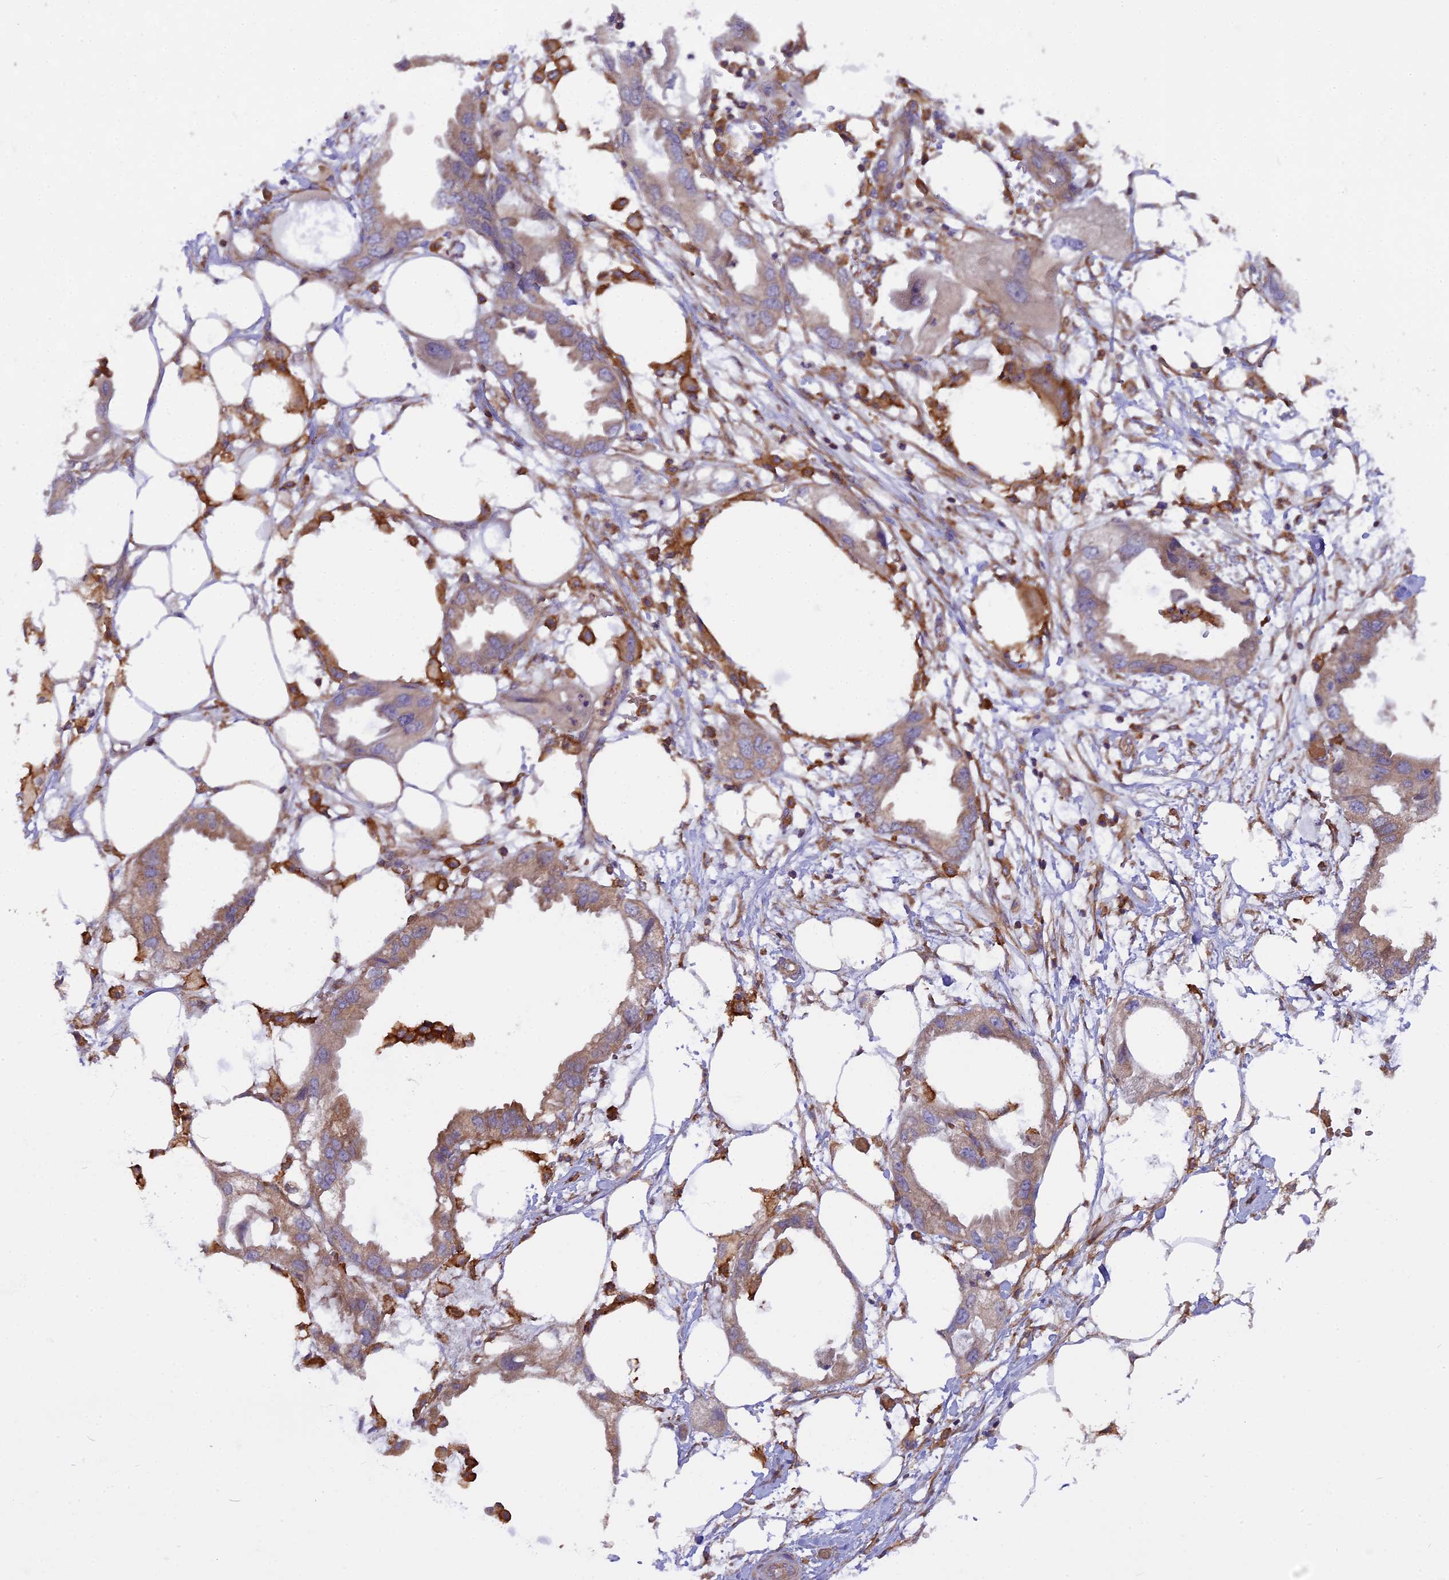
{"staining": {"intensity": "moderate", "quantity": "<25%", "location": "cytoplasmic/membranous"}, "tissue": "endometrial cancer", "cell_type": "Tumor cells", "image_type": "cancer", "snomed": [{"axis": "morphology", "description": "Adenocarcinoma, NOS"}, {"axis": "morphology", "description": "Adenocarcinoma, metastatic, NOS"}, {"axis": "topography", "description": "Adipose tissue"}, {"axis": "topography", "description": "Endometrium"}], "caption": "Immunohistochemical staining of adenocarcinoma (endometrial) displays low levels of moderate cytoplasmic/membranous expression in approximately <25% of tumor cells.", "gene": "MYO9B", "patient": {"sex": "female", "age": 67}}